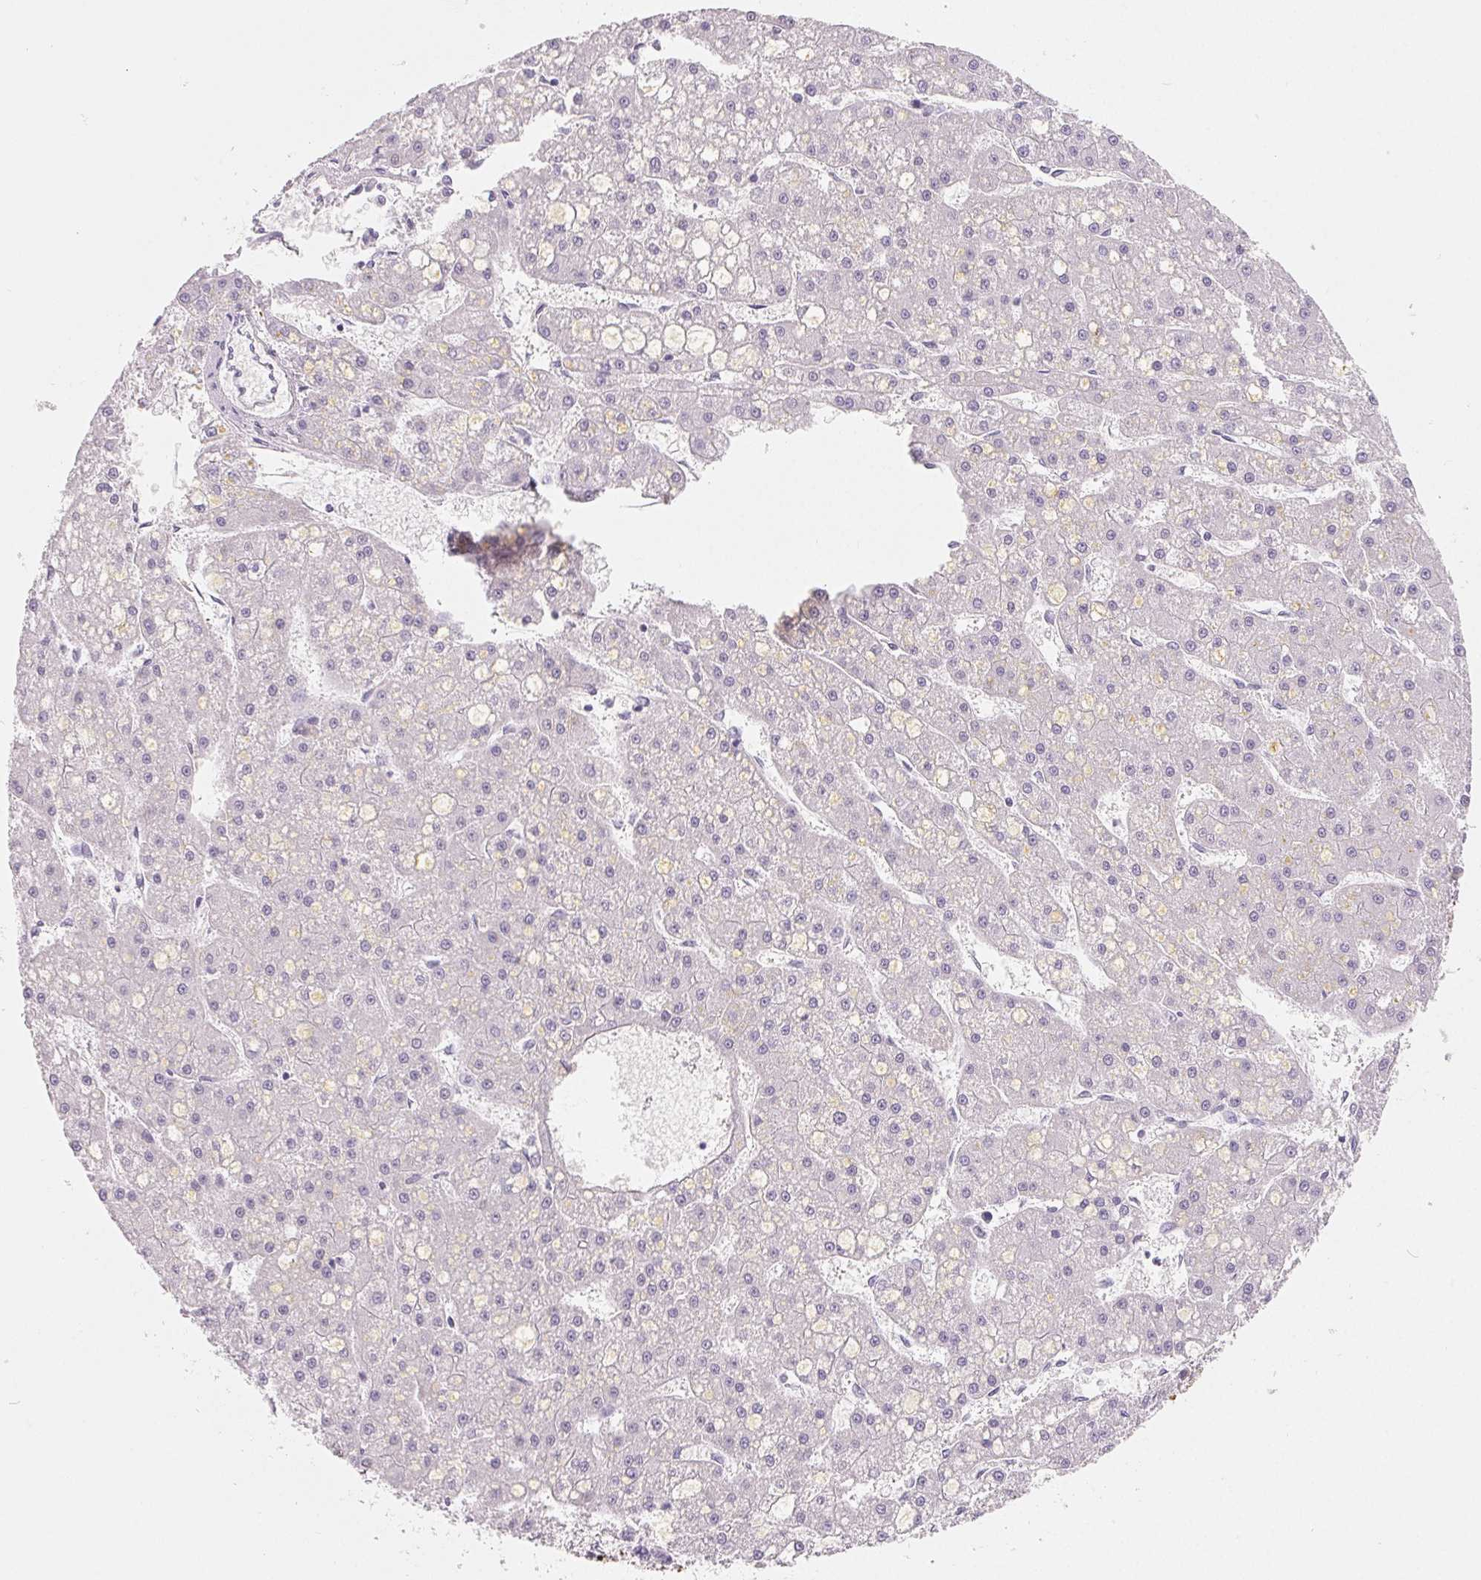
{"staining": {"intensity": "negative", "quantity": "none", "location": "none"}, "tissue": "liver cancer", "cell_type": "Tumor cells", "image_type": "cancer", "snomed": [{"axis": "morphology", "description": "Carcinoma, Hepatocellular, NOS"}, {"axis": "topography", "description": "Liver"}], "caption": "High magnification brightfield microscopy of liver hepatocellular carcinoma stained with DAB (3,3'-diaminobenzidine) (brown) and counterstained with hematoxylin (blue): tumor cells show no significant staining. (Brightfield microscopy of DAB IHC at high magnification).", "gene": "SPACA5B", "patient": {"sex": "male", "age": 67}}